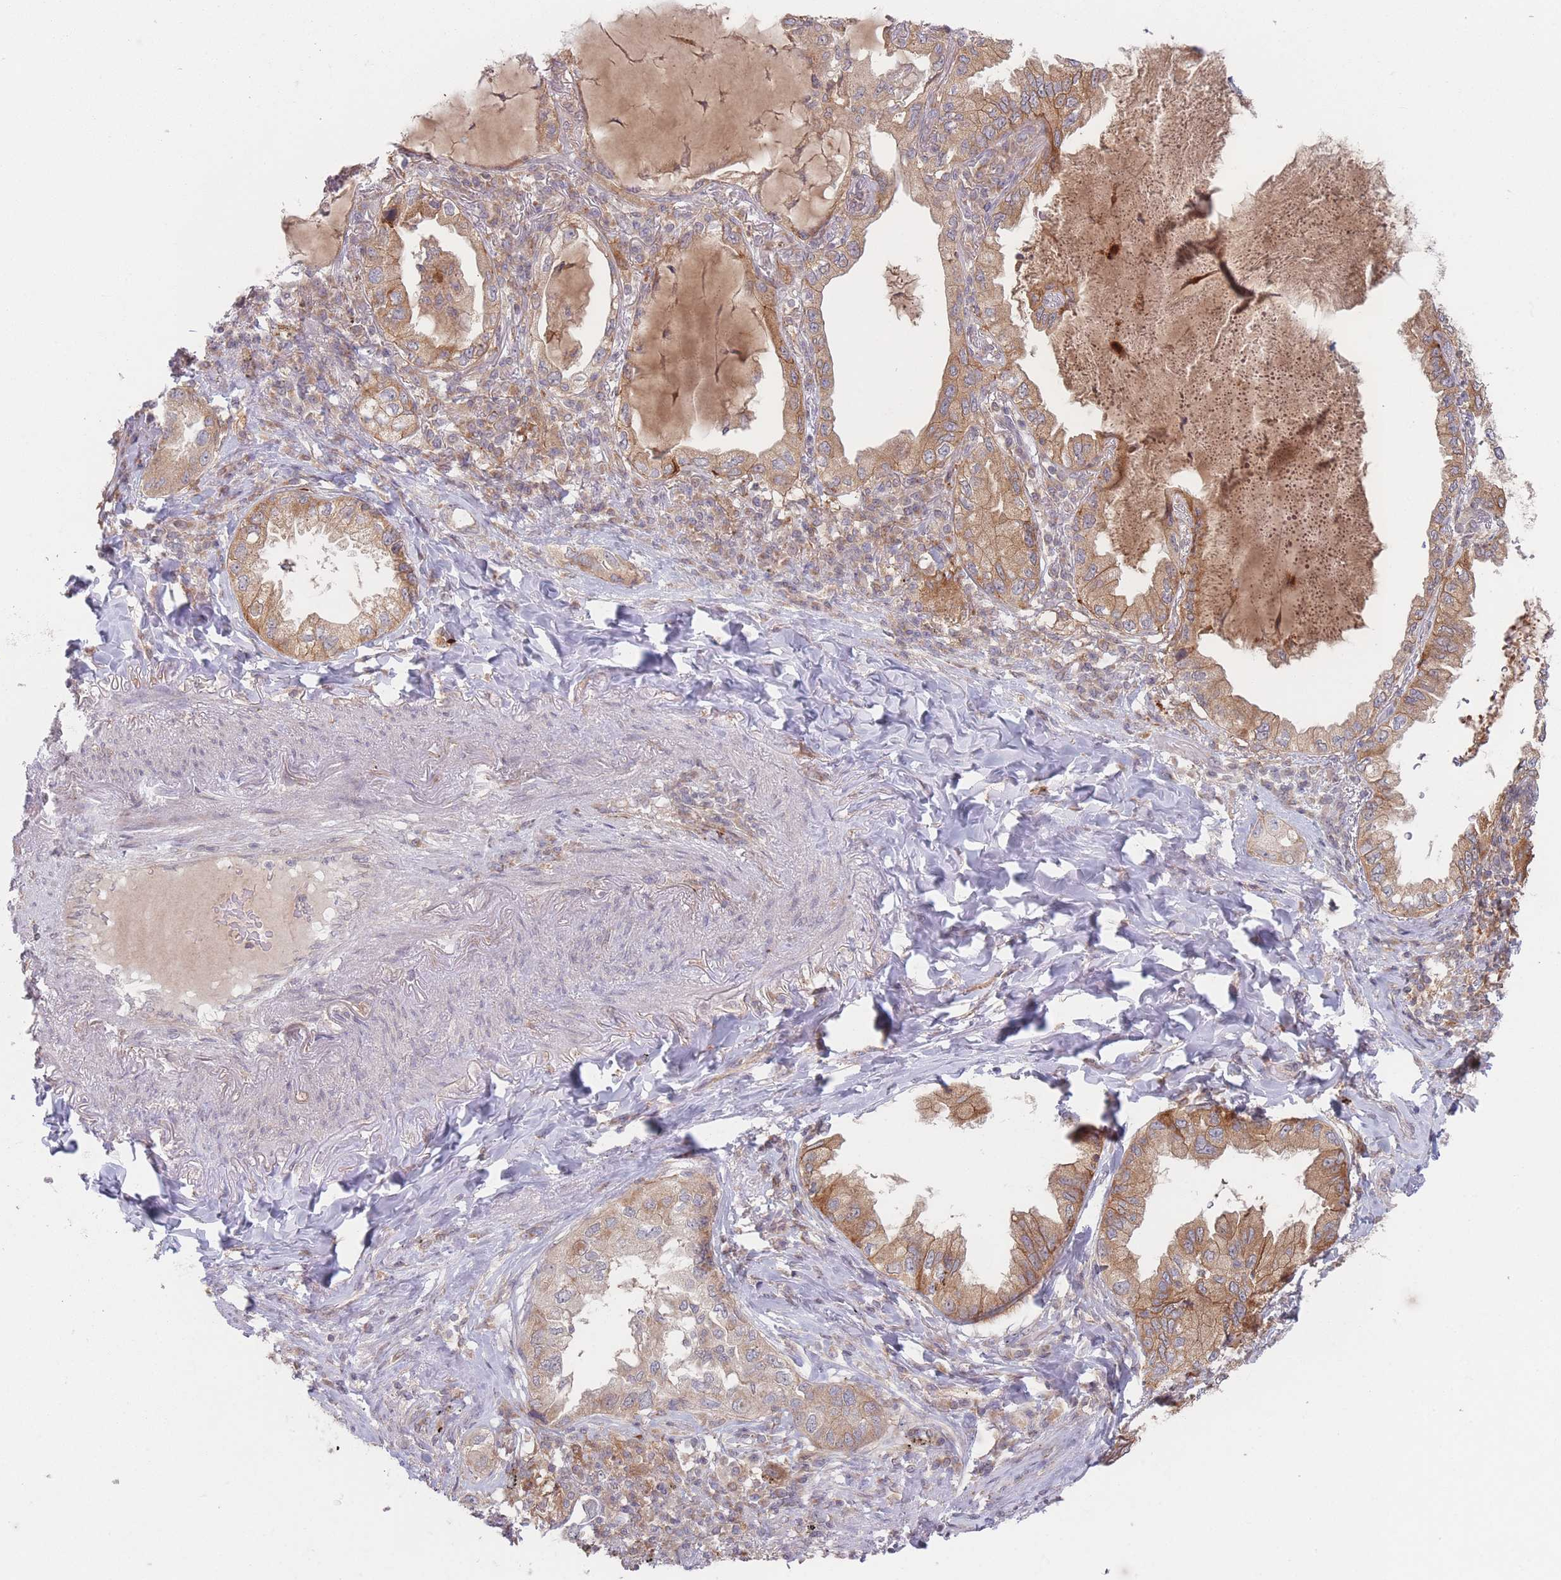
{"staining": {"intensity": "moderate", "quantity": ">75%", "location": "cytoplasmic/membranous"}, "tissue": "lung cancer", "cell_type": "Tumor cells", "image_type": "cancer", "snomed": [{"axis": "morphology", "description": "Adenocarcinoma, NOS"}, {"axis": "topography", "description": "Lung"}], "caption": "About >75% of tumor cells in lung cancer exhibit moderate cytoplasmic/membranous protein expression as visualized by brown immunohistochemical staining.", "gene": "PPM1A", "patient": {"sex": "female", "age": 69}}